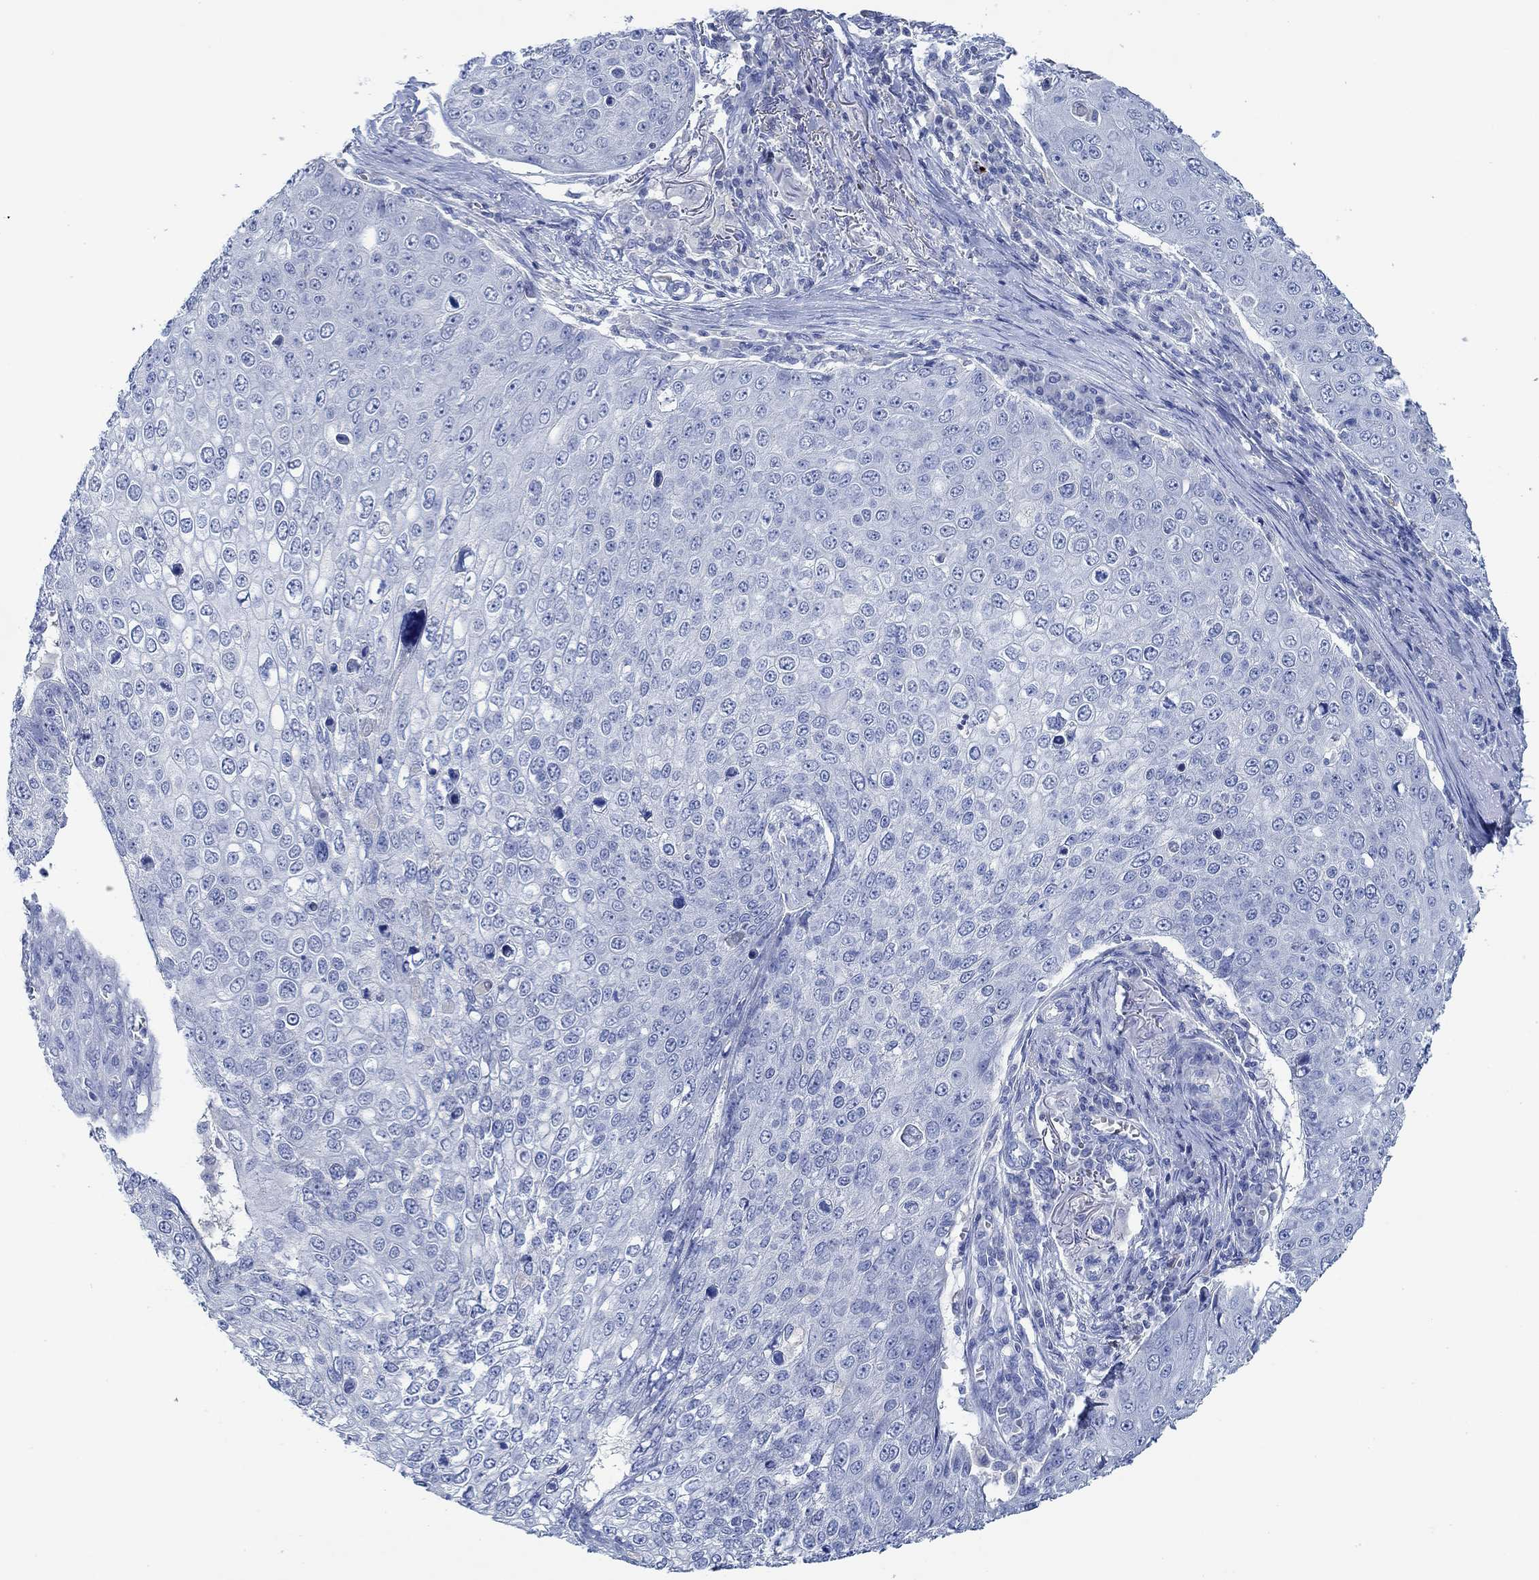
{"staining": {"intensity": "negative", "quantity": "none", "location": "none"}, "tissue": "skin cancer", "cell_type": "Tumor cells", "image_type": "cancer", "snomed": [{"axis": "morphology", "description": "Squamous cell carcinoma, NOS"}, {"axis": "topography", "description": "Skin"}], "caption": "IHC micrograph of skin cancer (squamous cell carcinoma) stained for a protein (brown), which reveals no positivity in tumor cells.", "gene": "PPP1R17", "patient": {"sex": "male", "age": 71}}